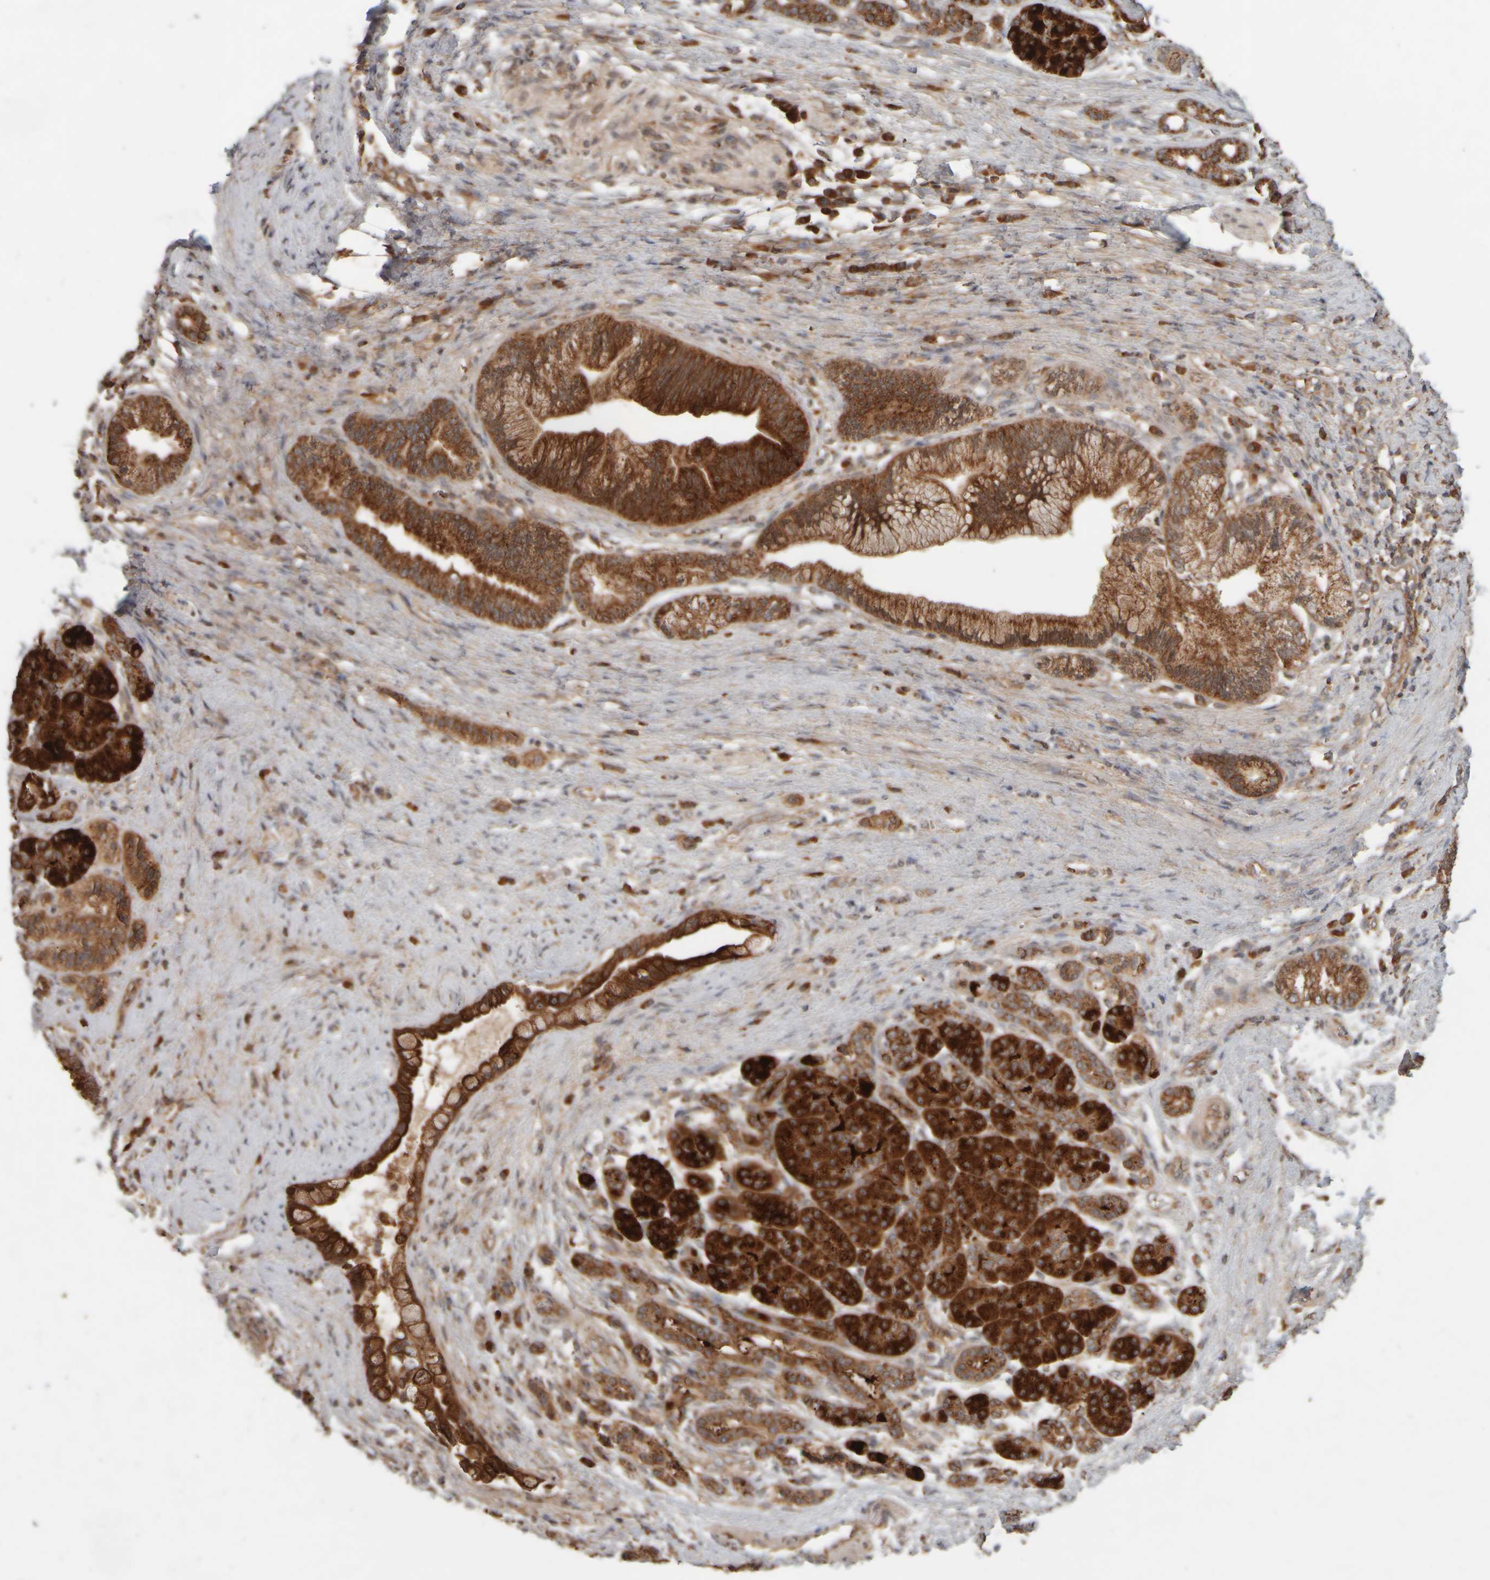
{"staining": {"intensity": "strong", "quantity": ">75%", "location": "cytoplasmic/membranous"}, "tissue": "pancreatic cancer", "cell_type": "Tumor cells", "image_type": "cancer", "snomed": [{"axis": "morphology", "description": "Adenocarcinoma, NOS"}, {"axis": "topography", "description": "Pancreas"}], "caption": "Immunohistochemical staining of adenocarcinoma (pancreatic) demonstrates strong cytoplasmic/membranous protein staining in about >75% of tumor cells. Using DAB (3,3'-diaminobenzidine) (brown) and hematoxylin (blue) stains, captured at high magnification using brightfield microscopy.", "gene": "EIF2B3", "patient": {"sex": "male", "age": 59}}